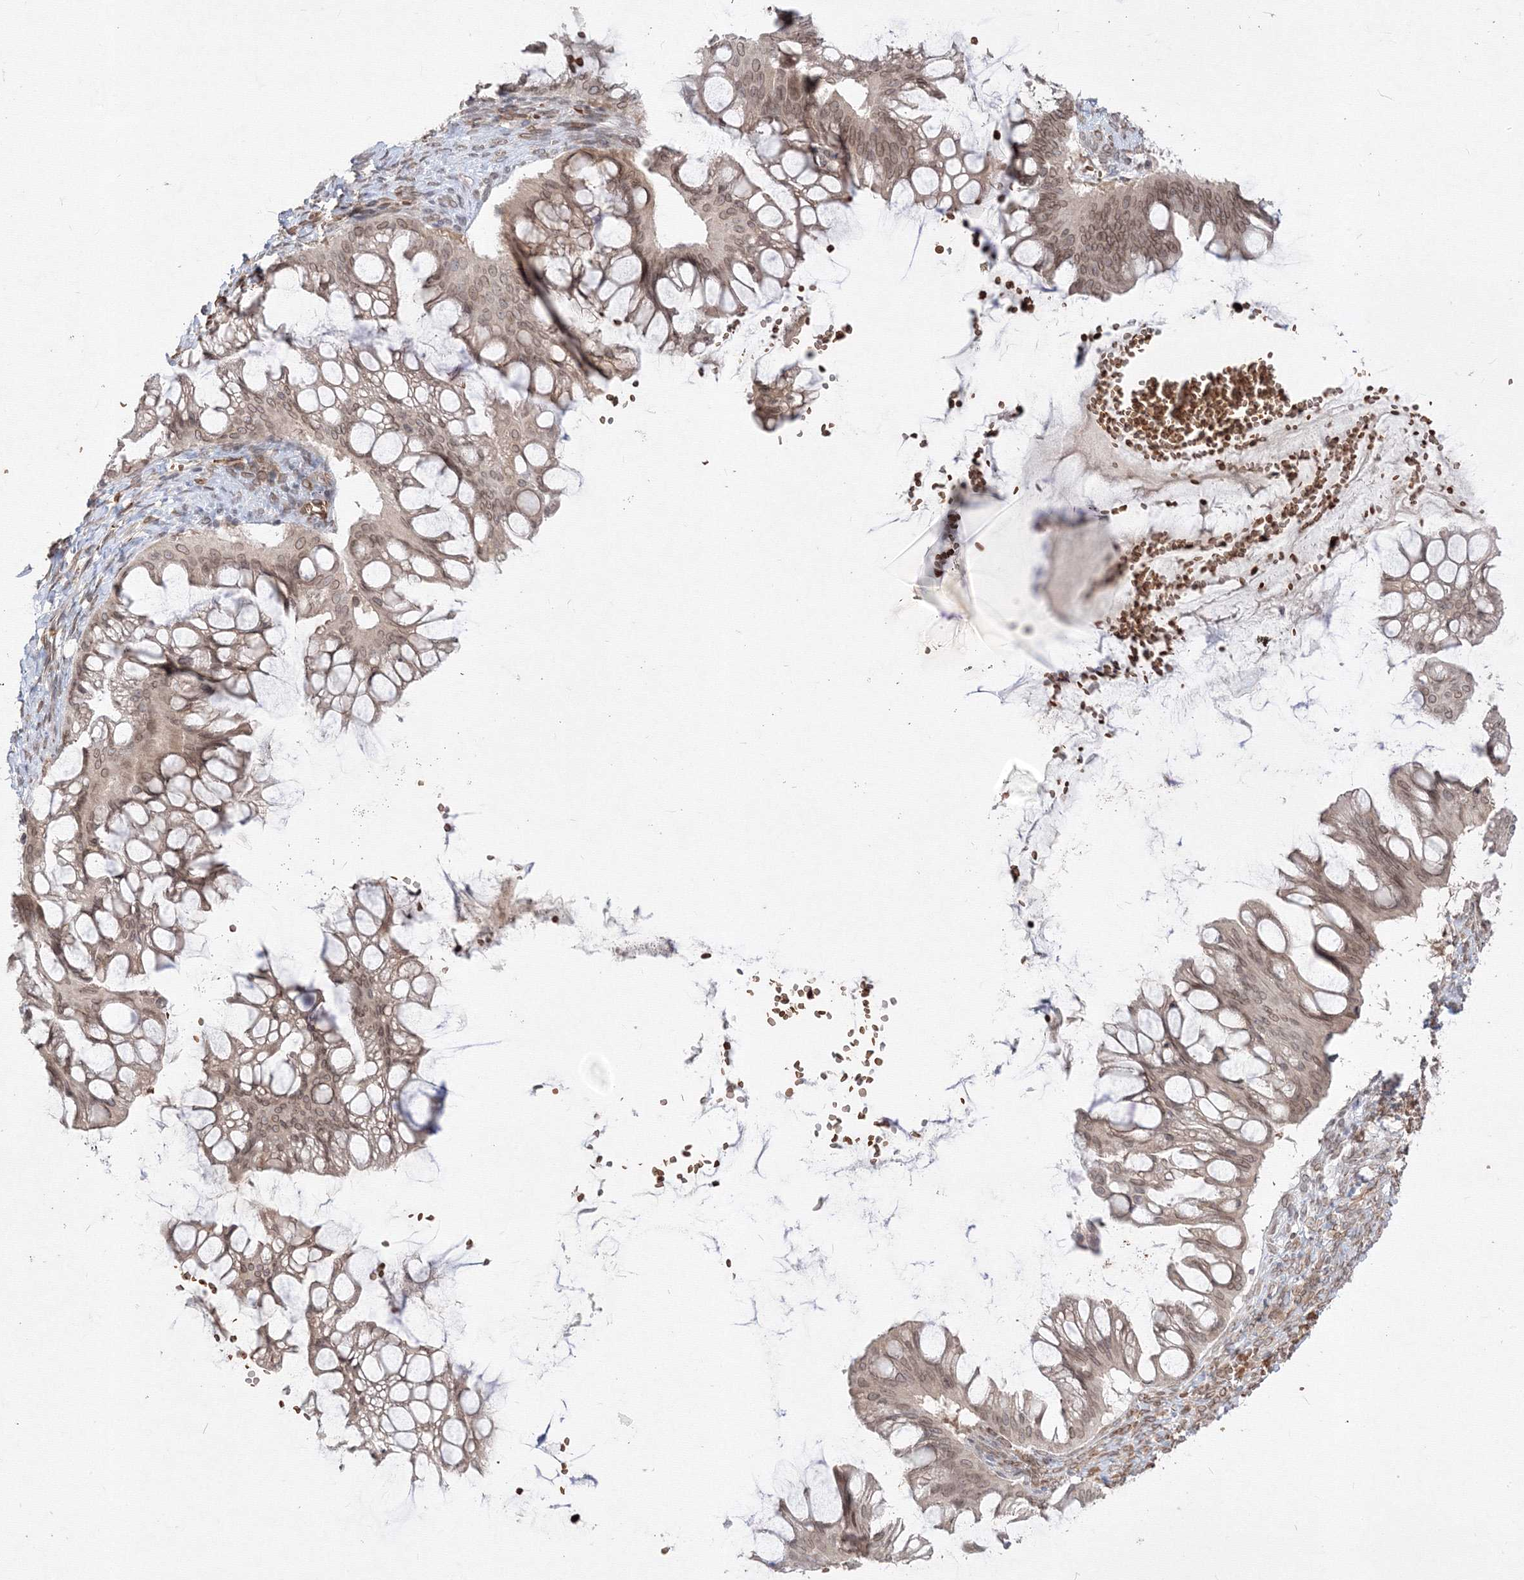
{"staining": {"intensity": "weak", "quantity": ">75%", "location": "cytoplasmic/membranous,nuclear"}, "tissue": "ovarian cancer", "cell_type": "Tumor cells", "image_type": "cancer", "snomed": [{"axis": "morphology", "description": "Cystadenocarcinoma, mucinous, NOS"}, {"axis": "topography", "description": "Ovary"}], "caption": "The micrograph reveals staining of mucinous cystadenocarcinoma (ovarian), revealing weak cytoplasmic/membranous and nuclear protein staining (brown color) within tumor cells. (brown staining indicates protein expression, while blue staining denotes nuclei).", "gene": "DNAJB2", "patient": {"sex": "female", "age": 73}}